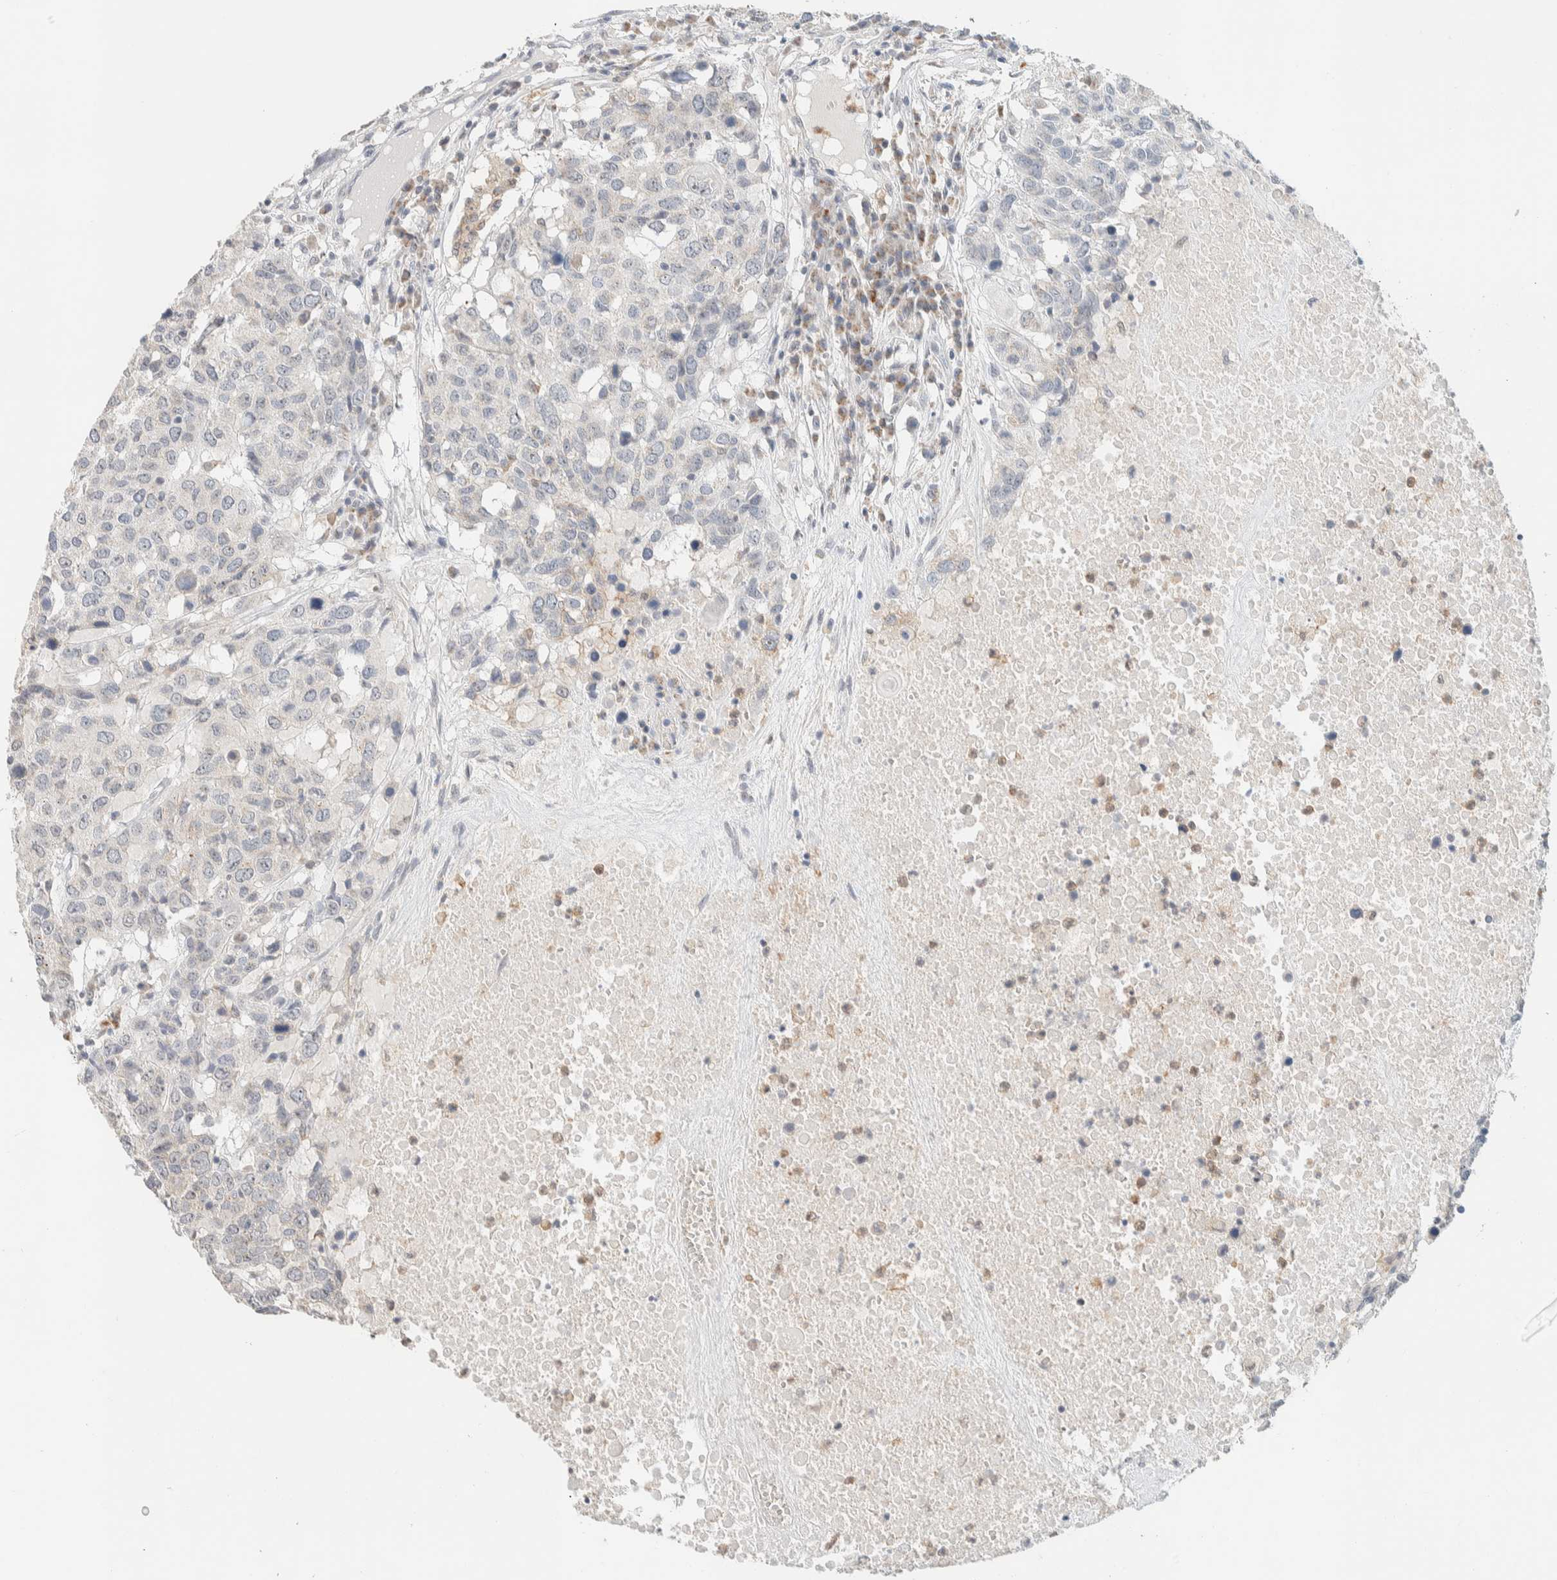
{"staining": {"intensity": "negative", "quantity": "none", "location": "none"}, "tissue": "head and neck cancer", "cell_type": "Tumor cells", "image_type": "cancer", "snomed": [{"axis": "morphology", "description": "Squamous cell carcinoma, NOS"}, {"axis": "topography", "description": "Head-Neck"}], "caption": "Micrograph shows no protein expression in tumor cells of squamous cell carcinoma (head and neck) tissue. Brightfield microscopy of IHC stained with DAB (brown) and hematoxylin (blue), captured at high magnification.", "gene": "HDHD3", "patient": {"sex": "male", "age": 66}}